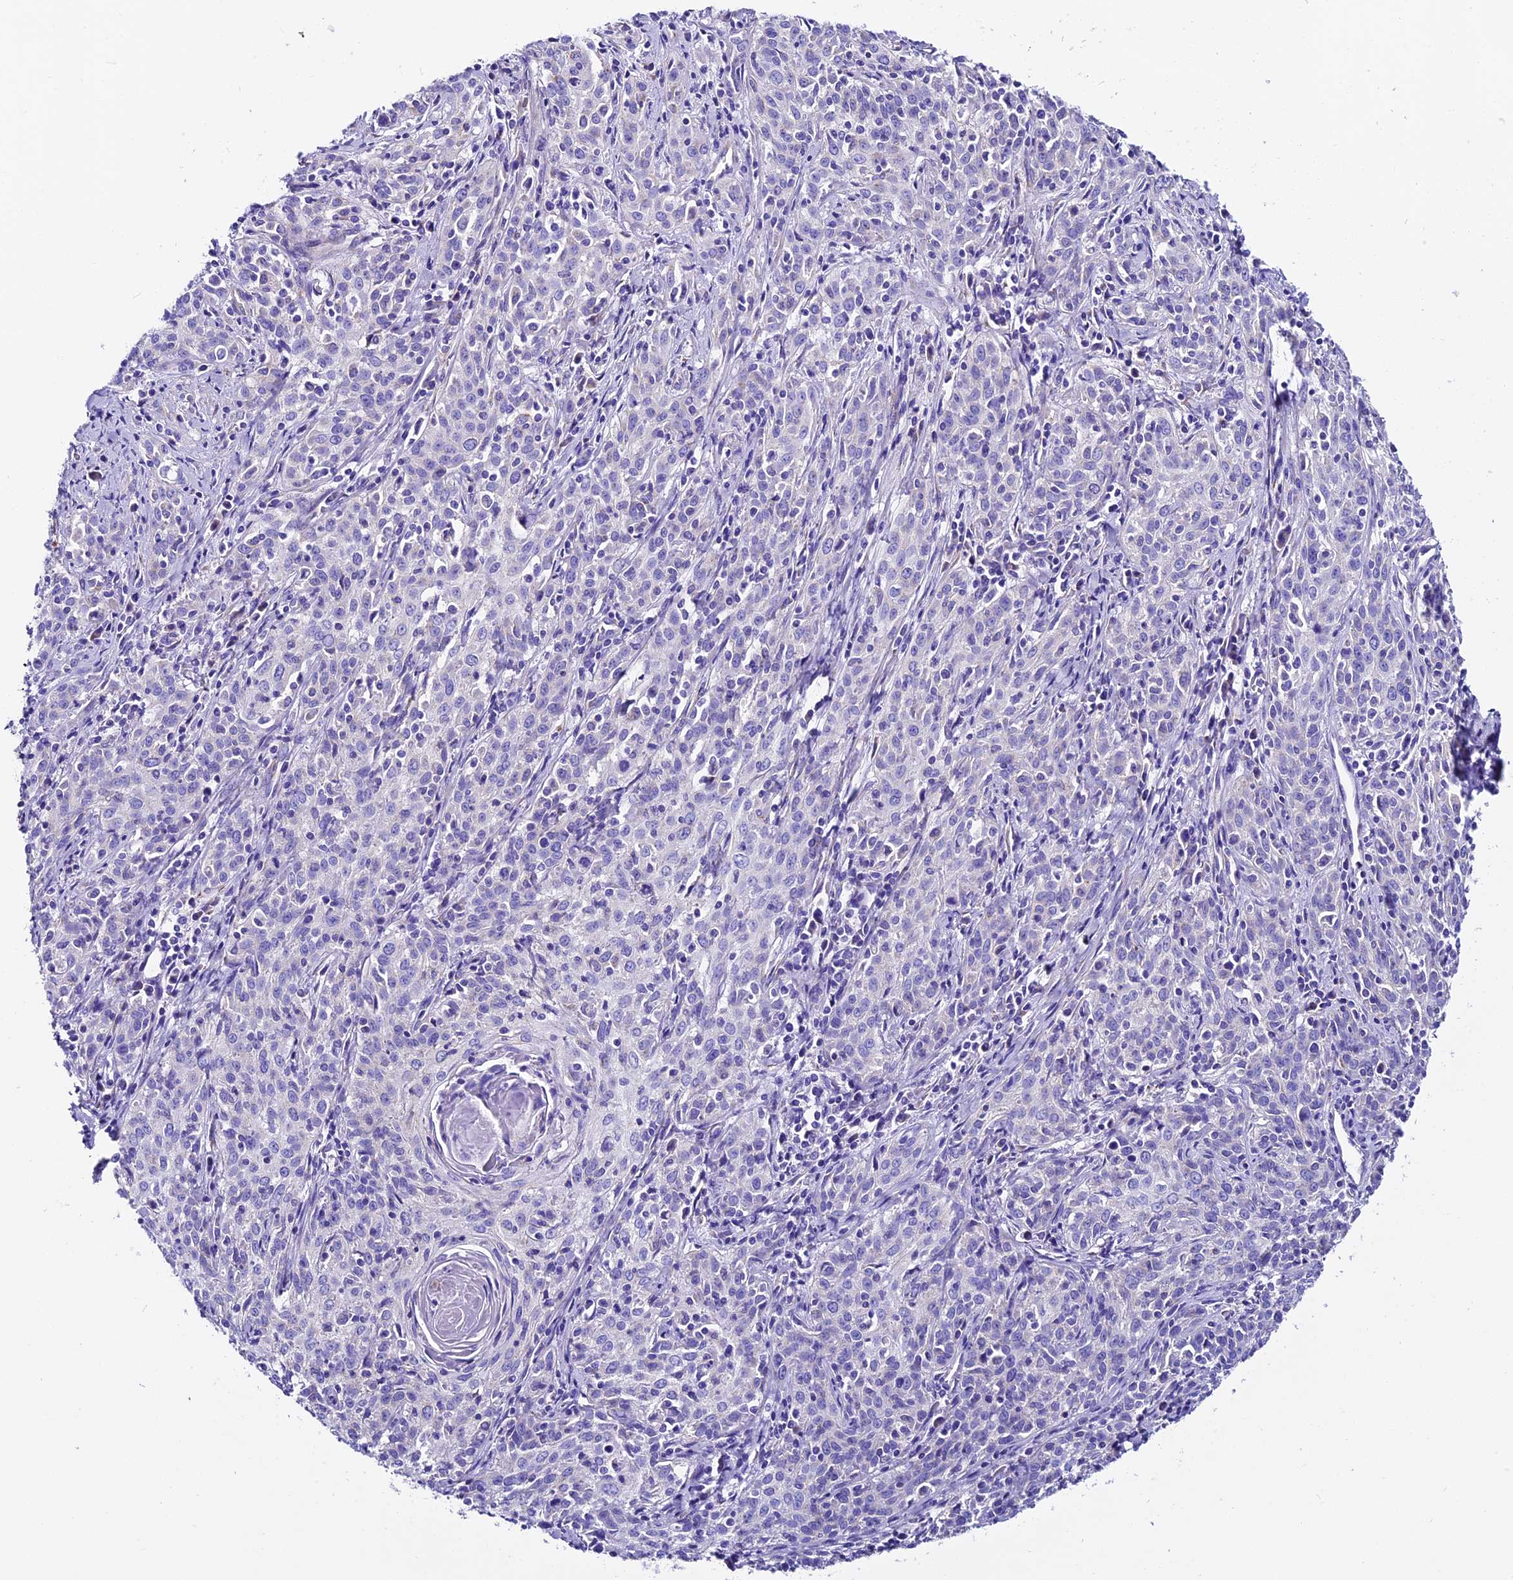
{"staining": {"intensity": "negative", "quantity": "none", "location": "none"}, "tissue": "cervical cancer", "cell_type": "Tumor cells", "image_type": "cancer", "snomed": [{"axis": "morphology", "description": "Squamous cell carcinoma, NOS"}, {"axis": "topography", "description": "Cervix"}], "caption": "This photomicrograph is of cervical cancer stained with immunohistochemistry (IHC) to label a protein in brown with the nuclei are counter-stained blue. There is no staining in tumor cells.", "gene": "COMTD1", "patient": {"sex": "female", "age": 57}}